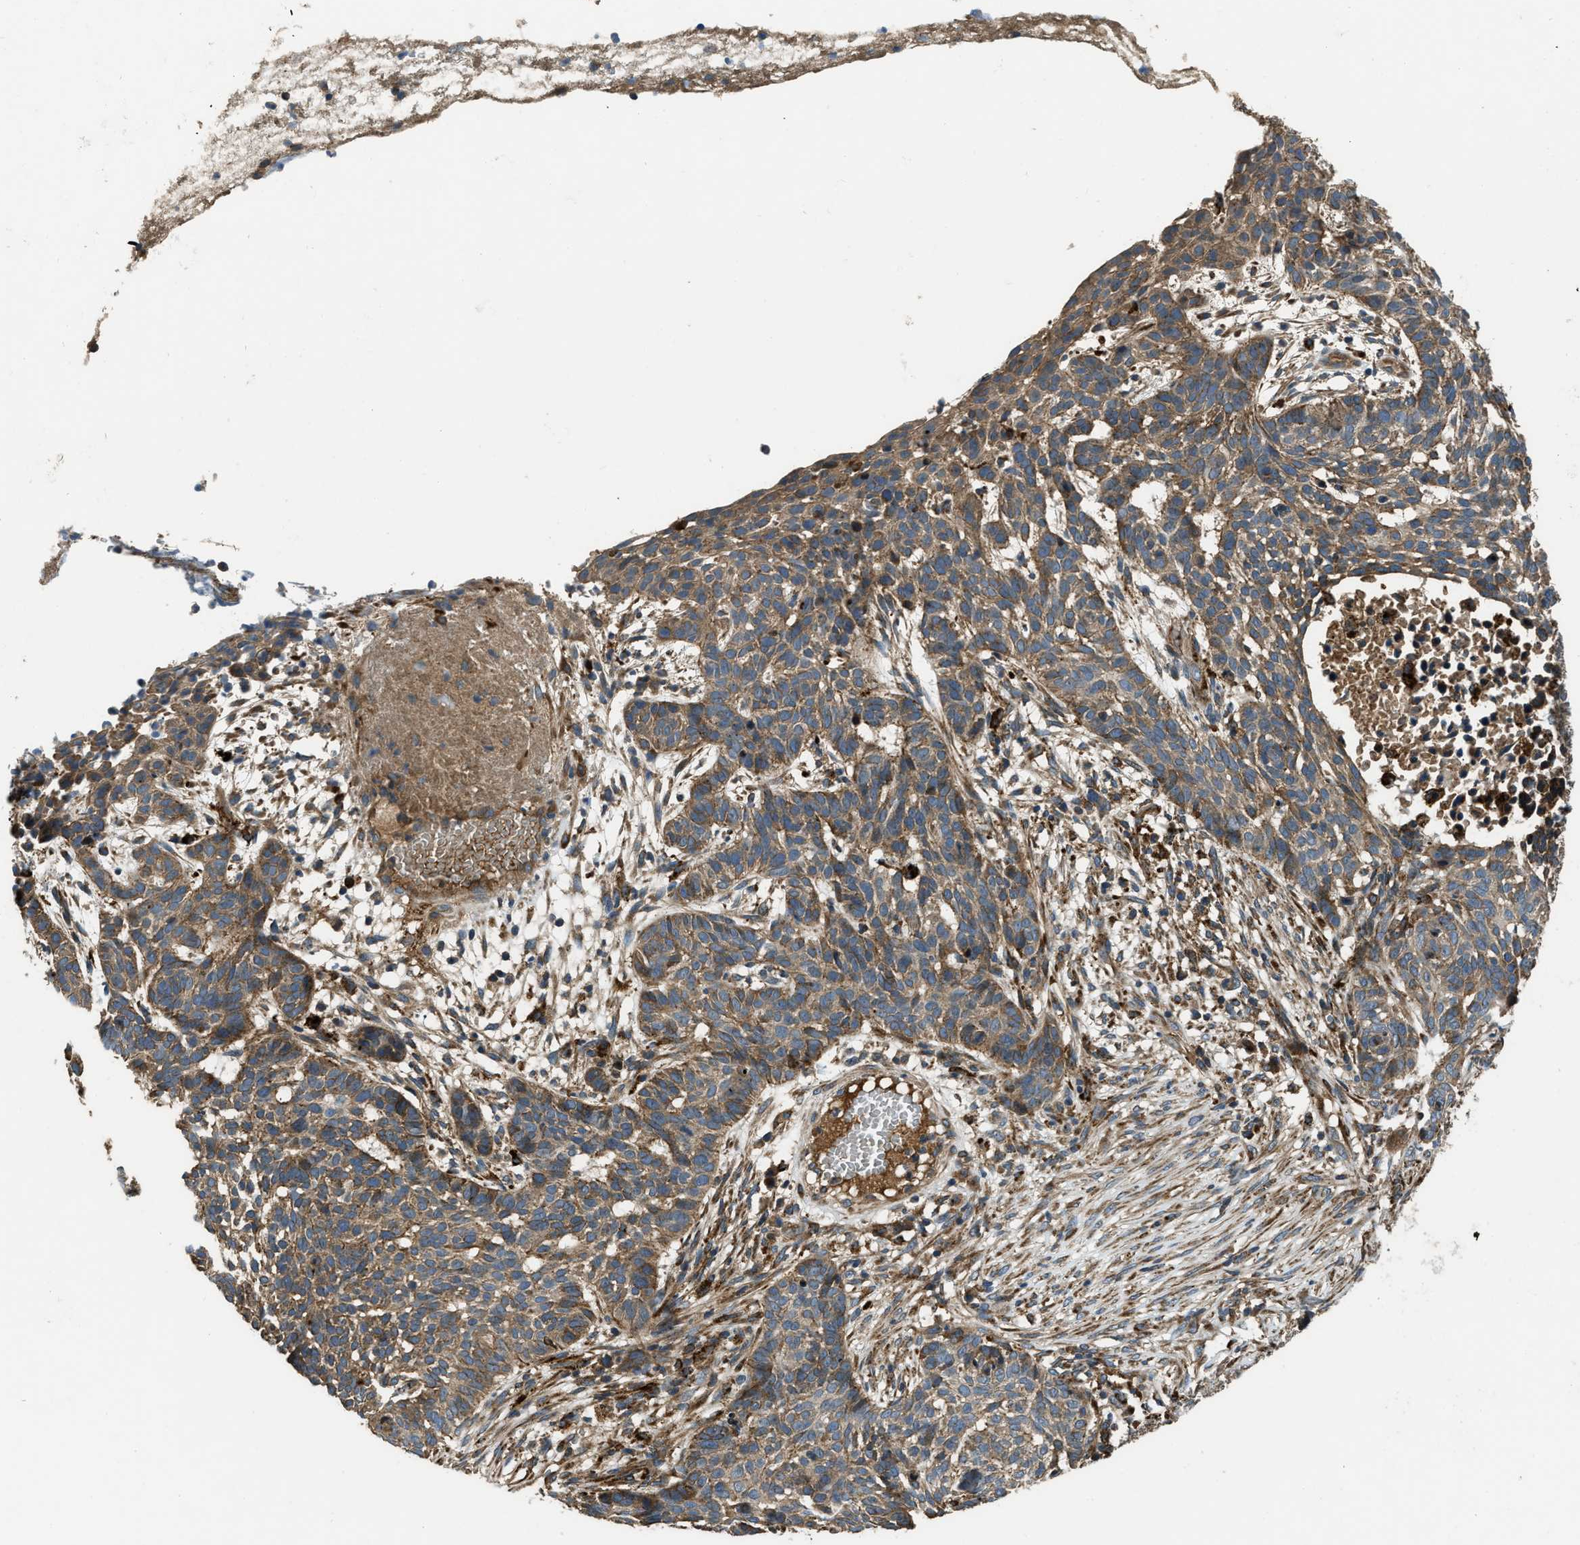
{"staining": {"intensity": "moderate", "quantity": ">75%", "location": "cytoplasmic/membranous"}, "tissue": "skin cancer", "cell_type": "Tumor cells", "image_type": "cancer", "snomed": [{"axis": "morphology", "description": "Basal cell carcinoma"}, {"axis": "topography", "description": "Skin"}], "caption": "Skin cancer stained for a protein demonstrates moderate cytoplasmic/membranous positivity in tumor cells.", "gene": "GGH", "patient": {"sex": "male", "age": 85}}